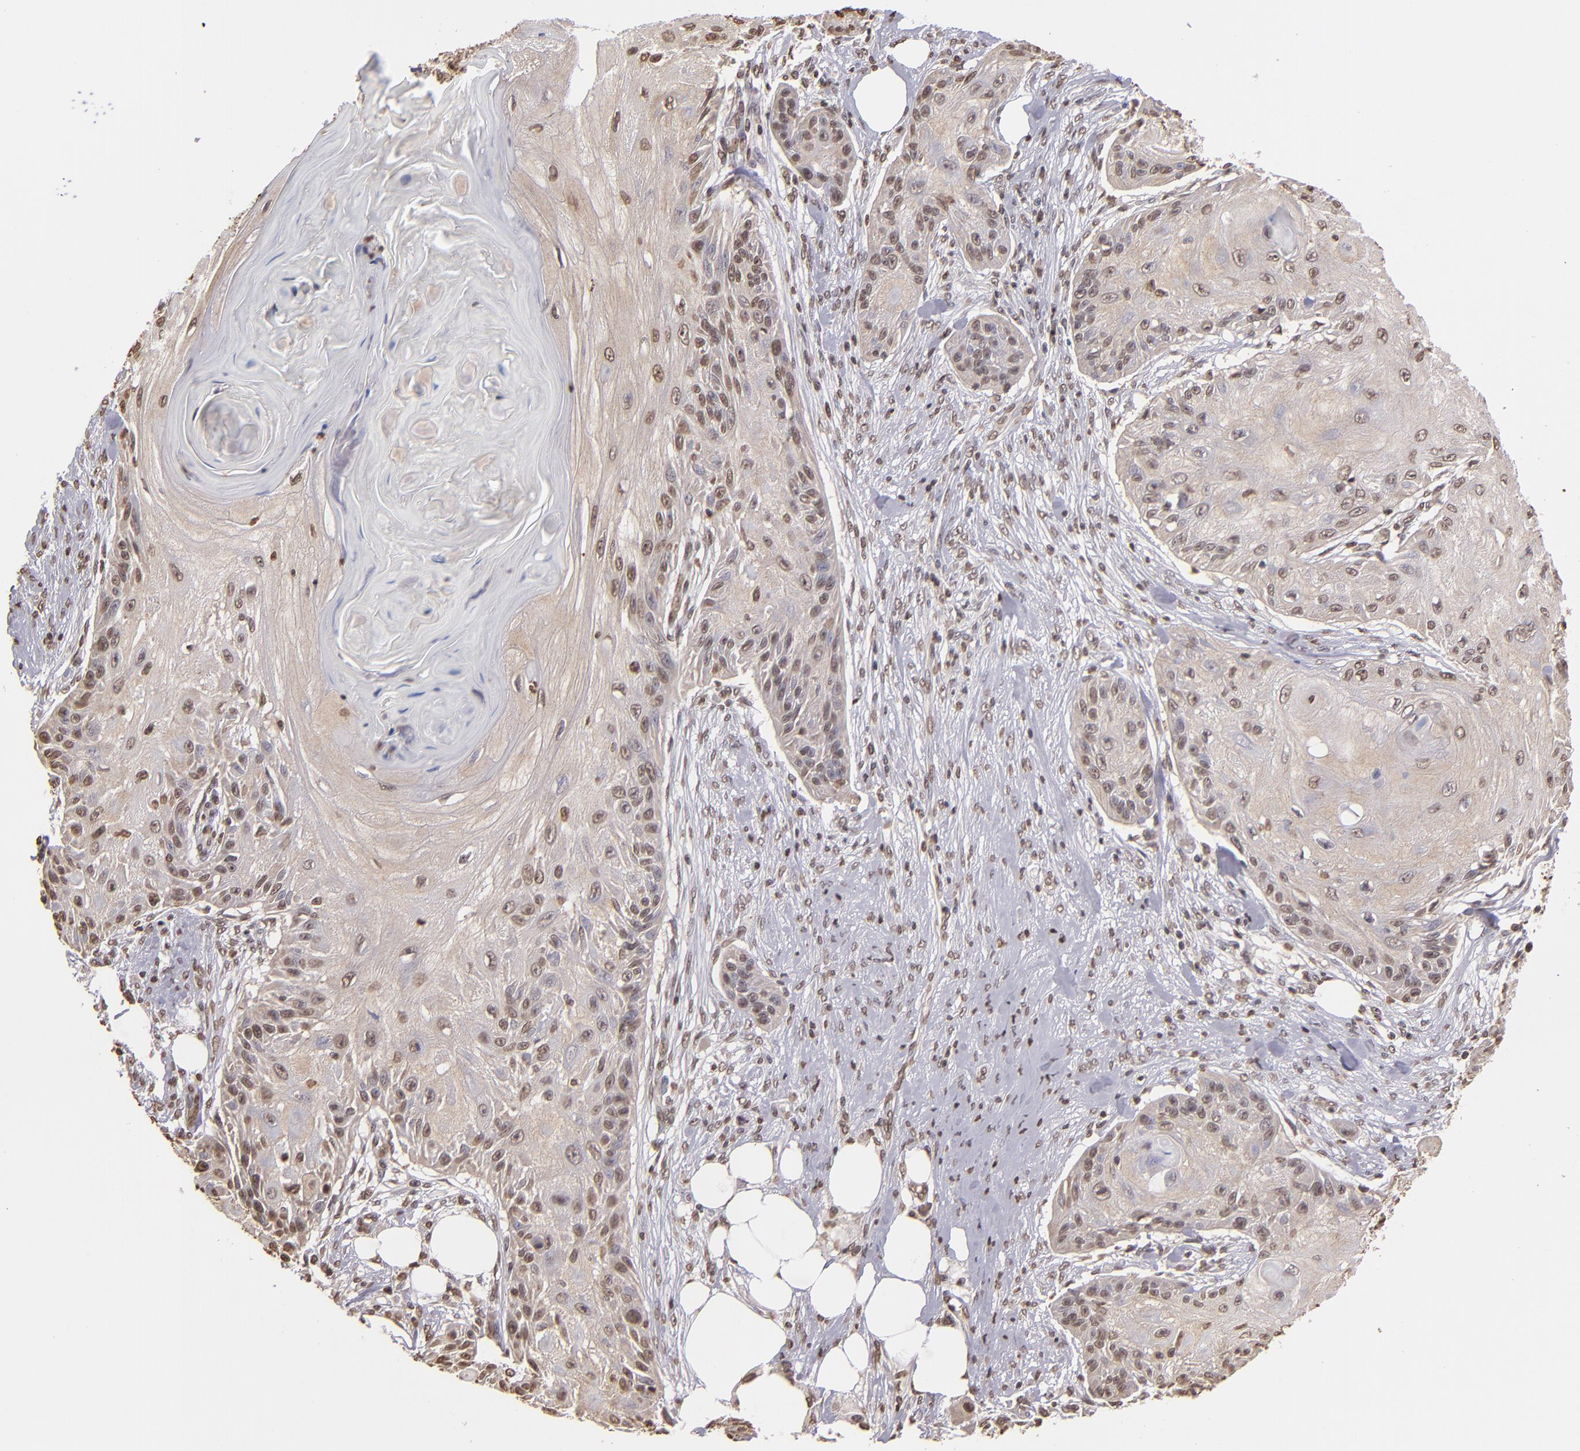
{"staining": {"intensity": "weak", "quantity": "25%-75%", "location": "cytoplasmic/membranous,nuclear"}, "tissue": "skin cancer", "cell_type": "Tumor cells", "image_type": "cancer", "snomed": [{"axis": "morphology", "description": "Squamous cell carcinoma, NOS"}, {"axis": "topography", "description": "Skin"}], "caption": "Immunohistochemical staining of skin cancer reveals weak cytoplasmic/membranous and nuclear protein expression in approximately 25%-75% of tumor cells. The protein is shown in brown color, while the nuclei are stained blue.", "gene": "LBX1", "patient": {"sex": "female", "age": 88}}